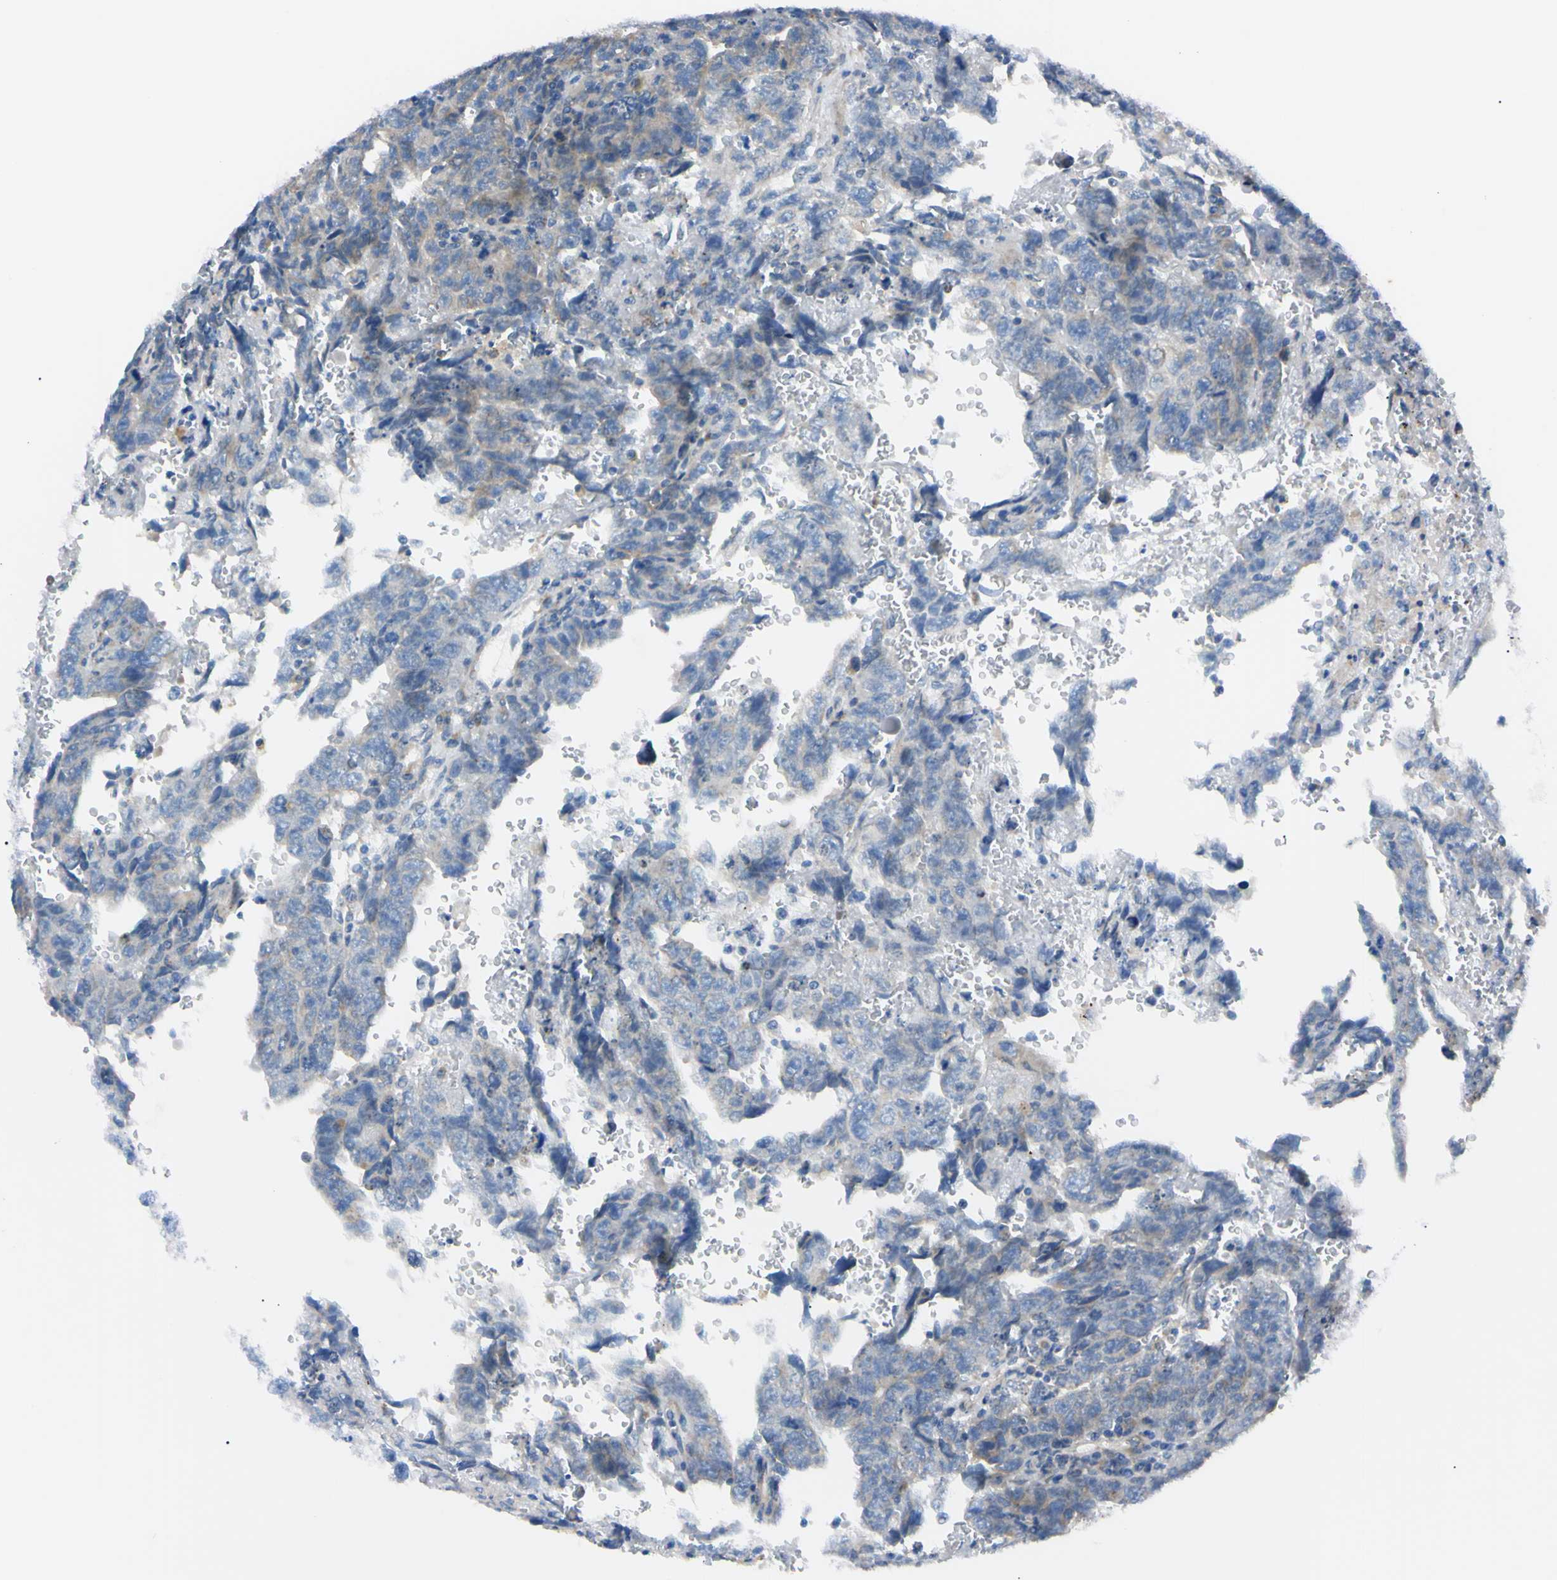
{"staining": {"intensity": "moderate", "quantity": "<25%", "location": "cytoplasmic/membranous"}, "tissue": "testis cancer", "cell_type": "Tumor cells", "image_type": "cancer", "snomed": [{"axis": "morphology", "description": "Carcinoma, Embryonal, NOS"}, {"axis": "topography", "description": "Testis"}], "caption": "DAB (3,3'-diaminobenzidine) immunohistochemical staining of testis embryonal carcinoma exhibits moderate cytoplasmic/membranous protein expression in approximately <25% of tumor cells.", "gene": "IER3IP1", "patient": {"sex": "male", "age": 28}}